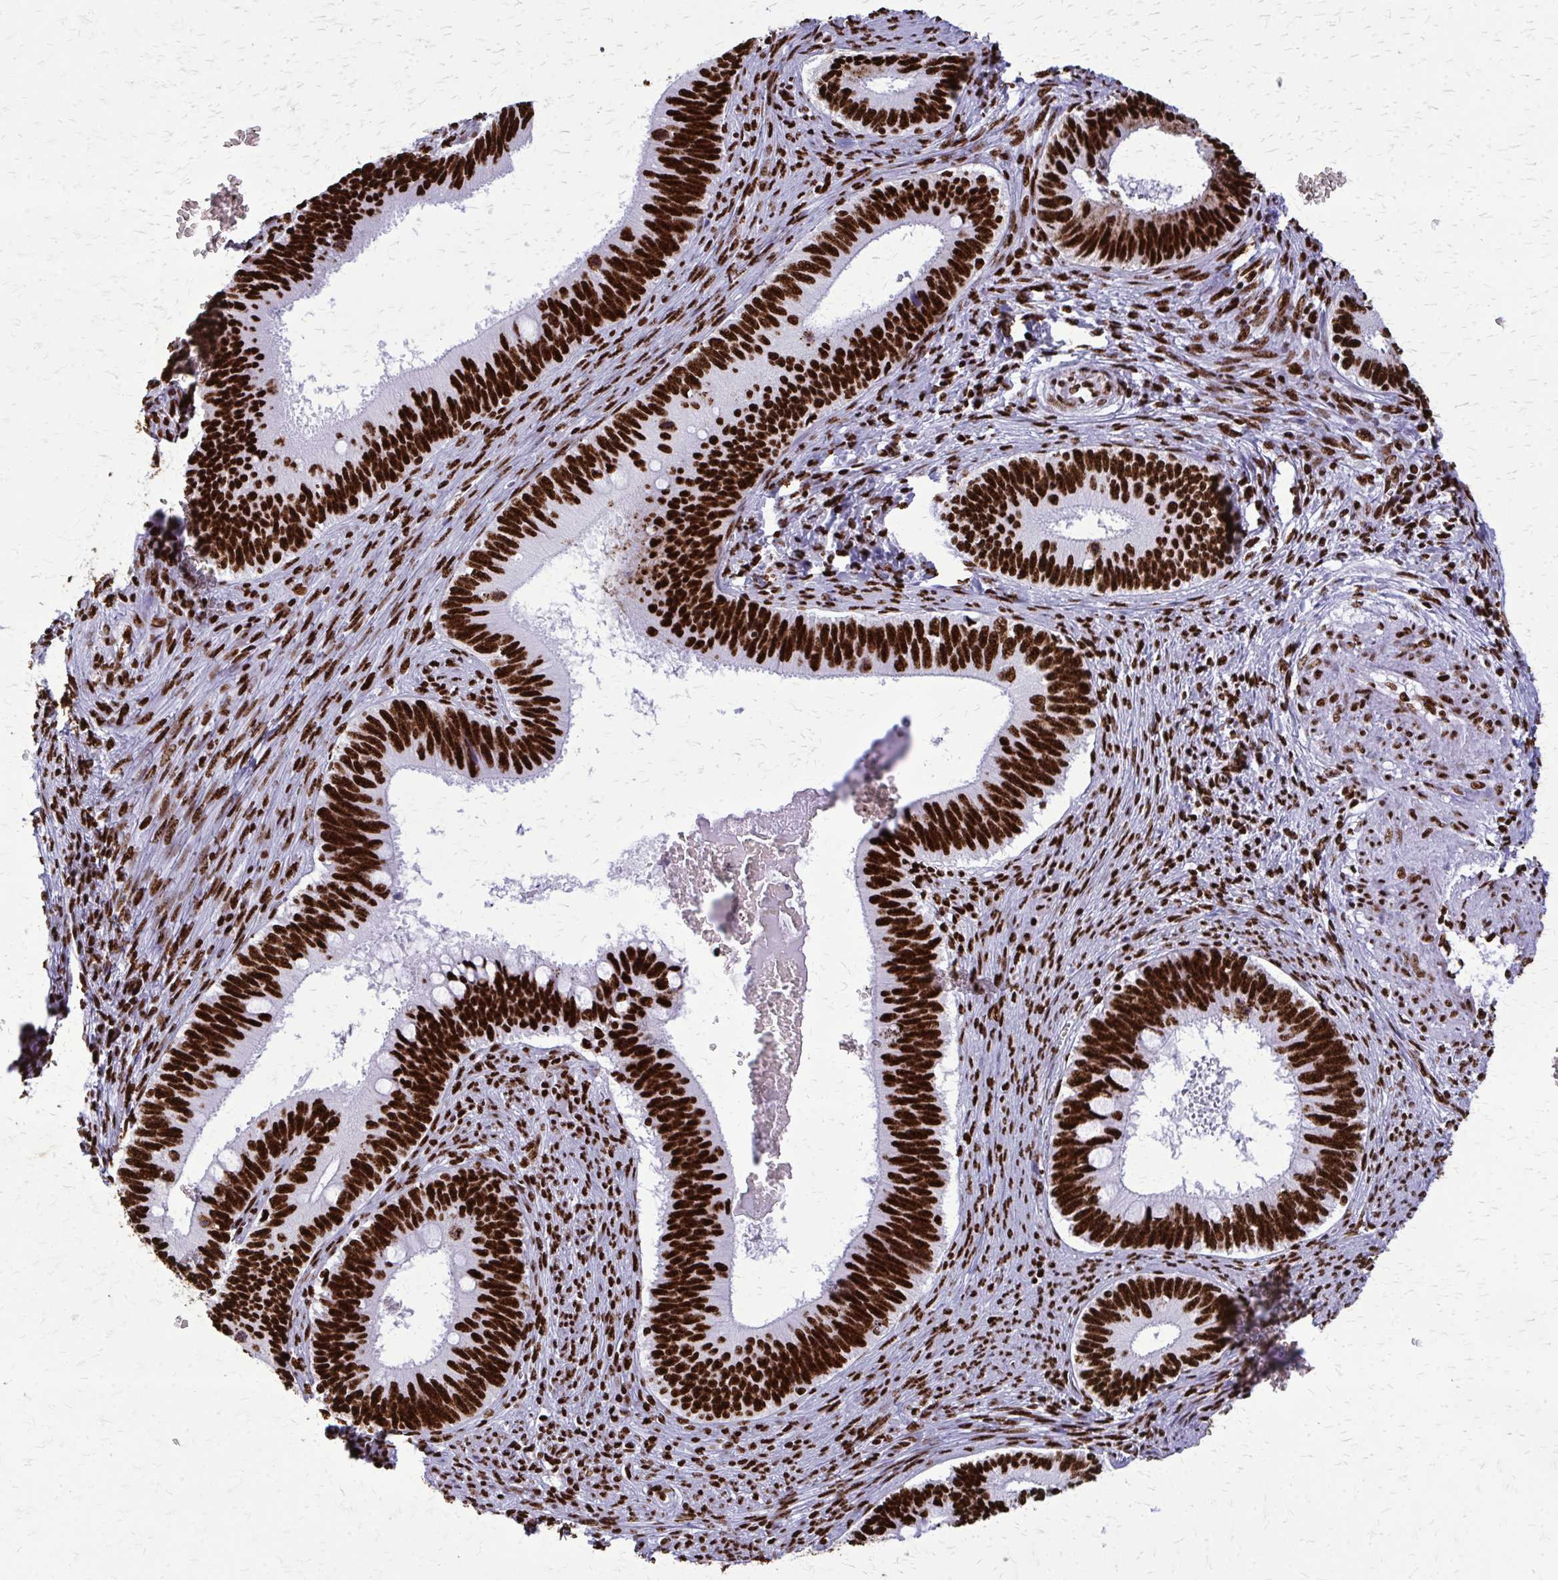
{"staining": {"intensity": "strong", "quantity": ">75%", "location": "nuclear"}, "tissue": "cervical cancer", "cell_type": "Tumor cells", "image_type": "cancer", "snomed": [{"axis": "morphology", "description": "Adenocarcinoma, NOS"}, {"axis": "topography", "description": "Cervix"}], "caption": "Immunohistochemical staining of human cervical cancer shows strong nuclear protein positivity in approximately >75% of tumor cells.", "gene": "SFPQ", "patient": {"sex": "female", "age": 42}}